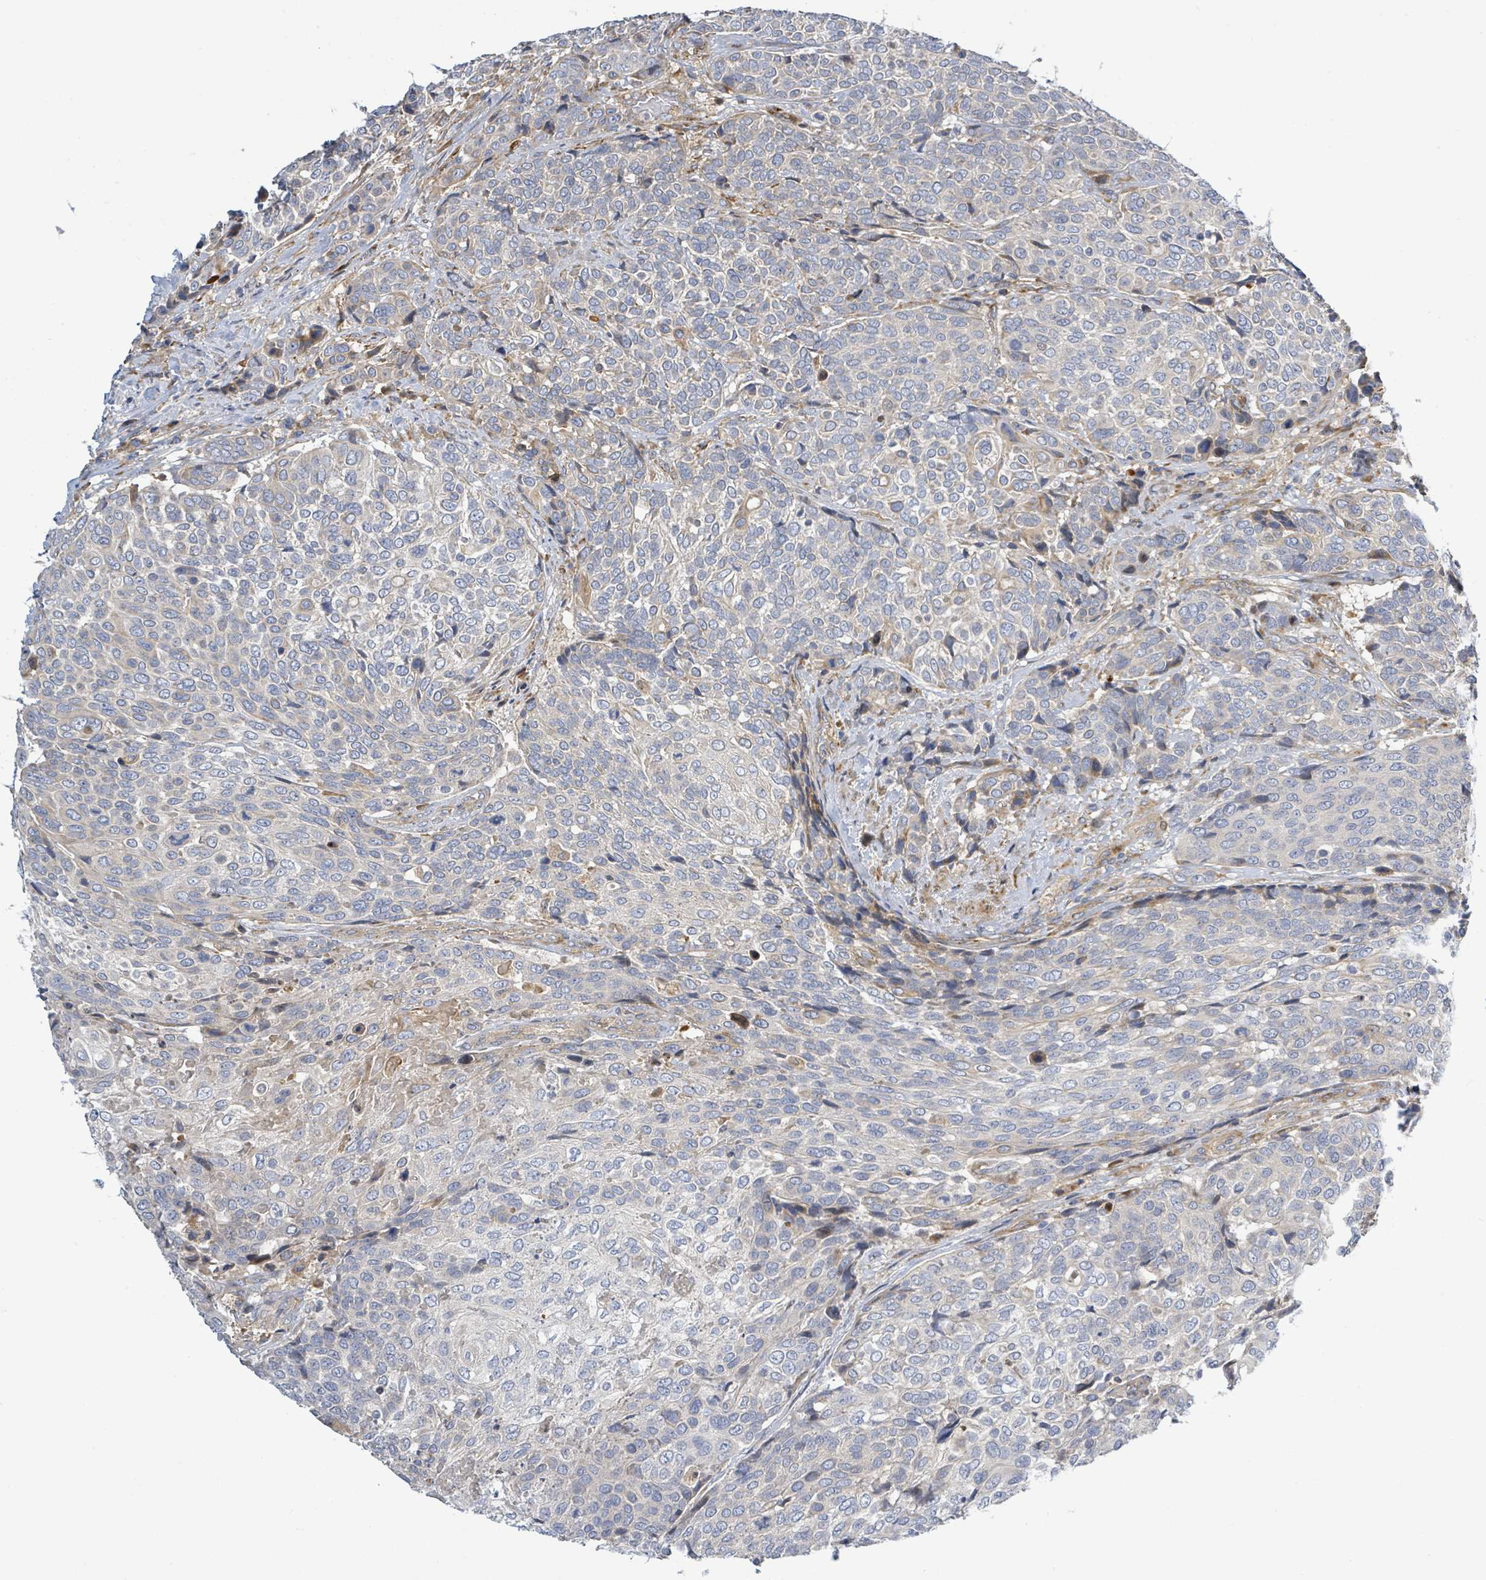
{"staining": {"intensity": "moderate", "quantity": "<25%", "location": "cytoplasmic/membranous"}, "tissue": "urothelial cancer", "cell_type": "Tumor cells", "image_type": "cancer", "snomed": [{"axis": "morphology", "description": "Urothelial carcinoma, High grade"}, {"axis": "topography", "description": "Urinary bladder"}], "caption": "High-grade urothelial carcinoma tissue displays moderate cytoplasmic/membranous positivity in about <25% of tumor cells, visualized by immunohistochemistry. (DAB IHC, brown staining for protein, blue staining for nuclei).", "gene": "CFAP210", "patient": {"sex": "female", "age": 70}}